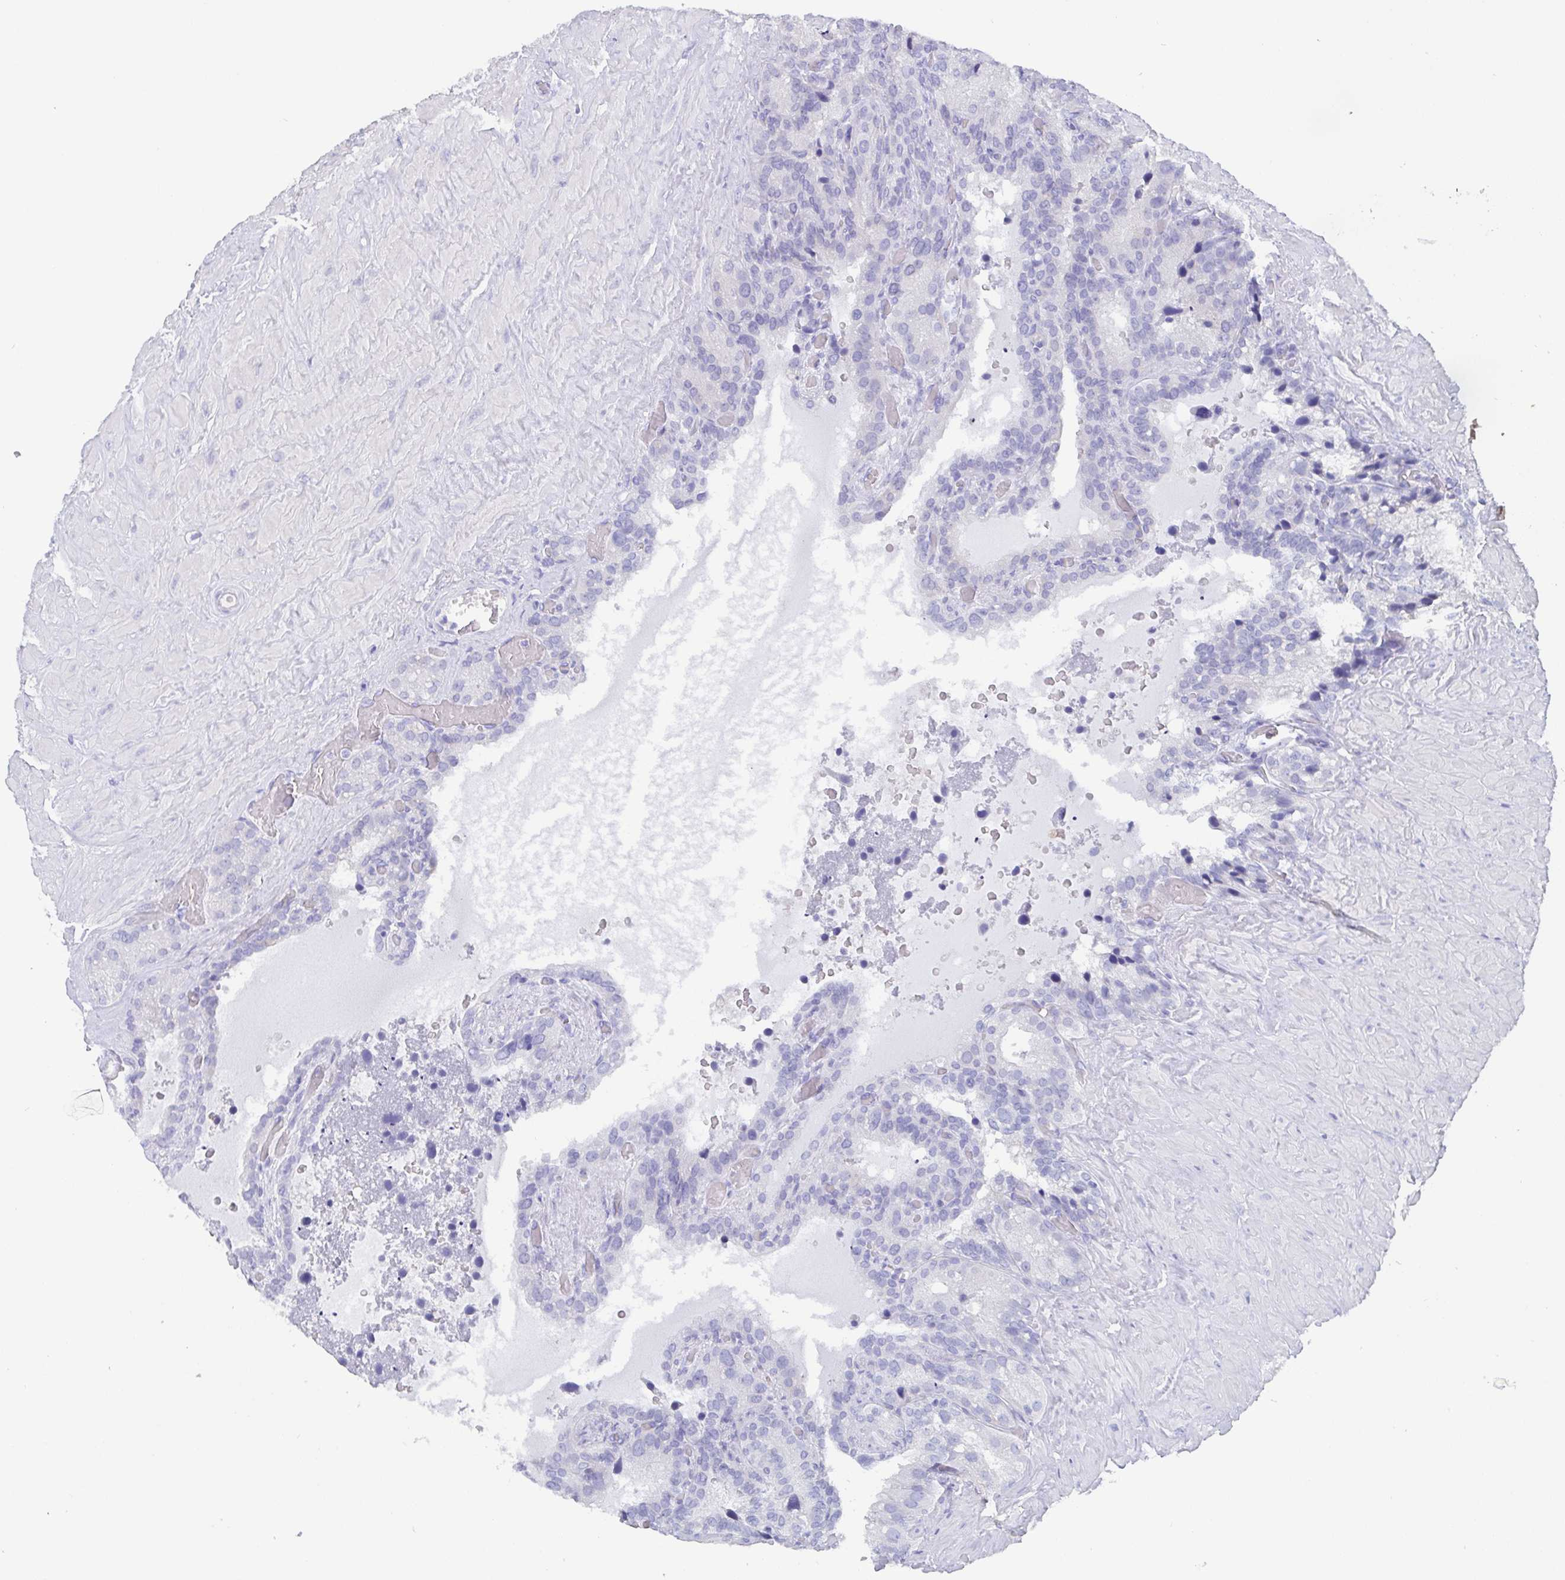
{"staining": {"intensity": "negative", "quantity": "none", "location": "none"}, "tissue": "seminal vesicle", "cell_type": "Glandular cells", "image_type": "normal", "snomed": [{"axis": "morphology", "description": "Normal tissue, NOS"}, {"axis": "topography", "description": "Seminal veicle"}], "caption": "Normal seminal vesicle was stained to show a protein in brown. There is no significant positivity in glandular cells.", "gene": "SCGN", "patient": {"sex": "male", "age": 60}}